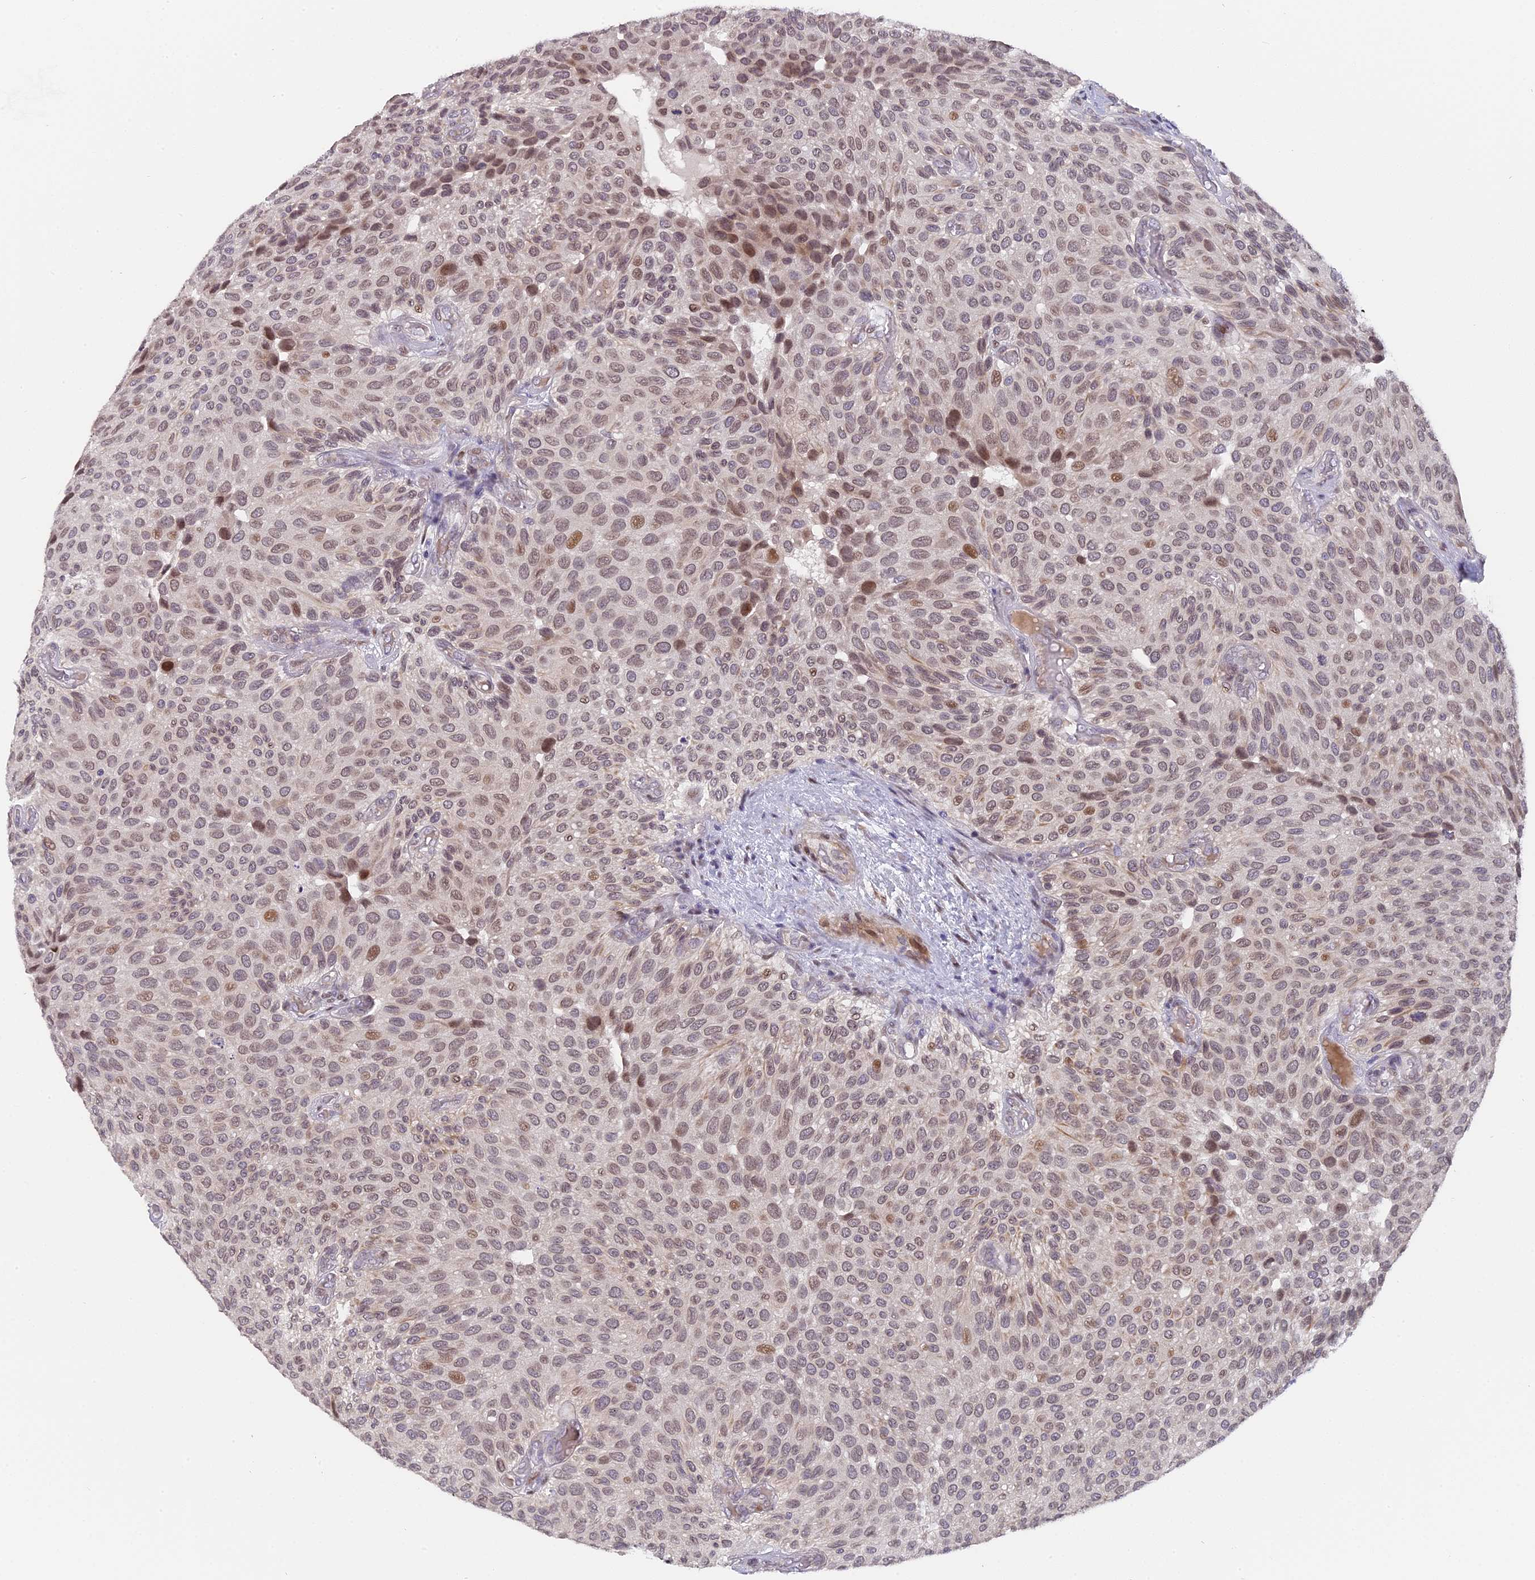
{"staining": {"intensity": "moderate", "quantity": "25%-75%", "location": "nuclear"}, "tissue": "urothelial cancer", "cell_type": "Tumor cells", "image_type": "cancer", "snomed": [{"axis": "morphology", "description": "Urothelial carcinoma, Low grade"}, {"axis": "topography", "description": "Urinary bladder"}], "caption": "Moderate nuclear expression for a protein is present in about 25%-75% of tumor cells of low-grade urothelial carcinoma using immunohistochemistry.", "gene": "PYGO1", "patient": {"sex": "male", "age": 89}}